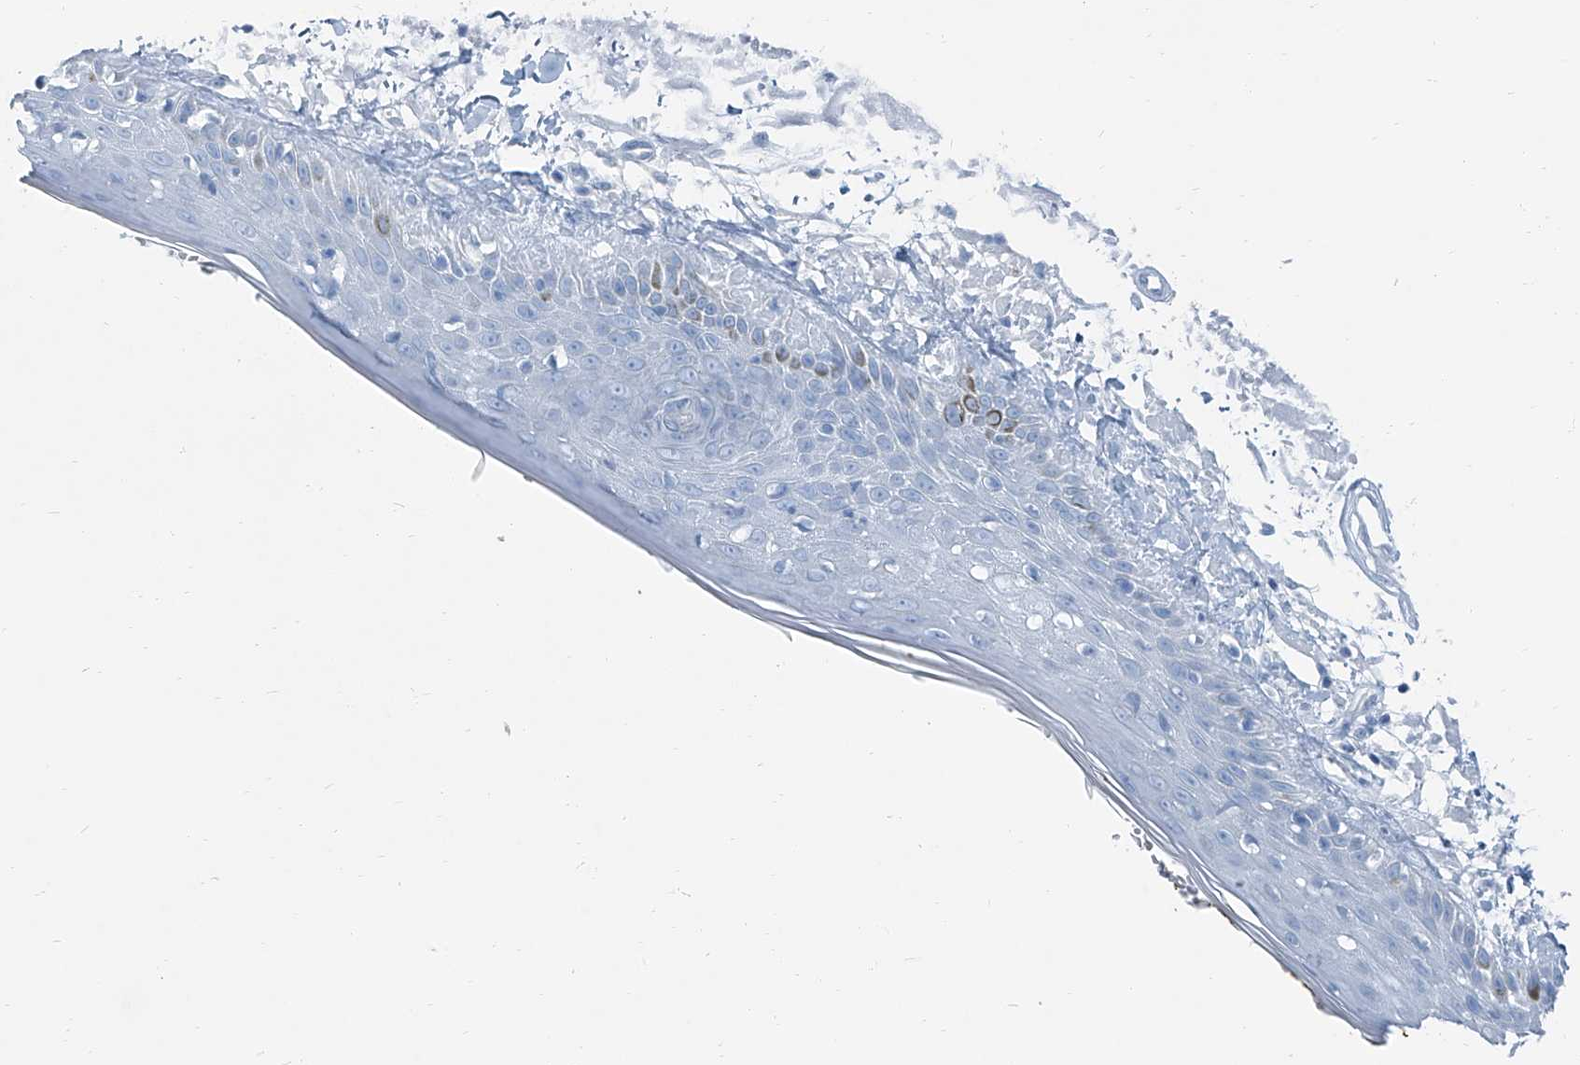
{"staining": {"intensity": "negative", "quantity": "none", "location": "none"}, "tissue": "skin", "cell_type": "Fibroblasts", "image_type": "normal", "snomed": [{"axis": "morphology", "description": "Normal tissue, NOS"}, {"axis": "topography", "description": "Skin"}, {"axis": "topography", "description": "Skeletal muscle"}], "caption": "Skin stained for a protein using IHC displays no staining fibroblasts.", "gene": "RGN", "patient": {"sex": "male", "age": 83}}